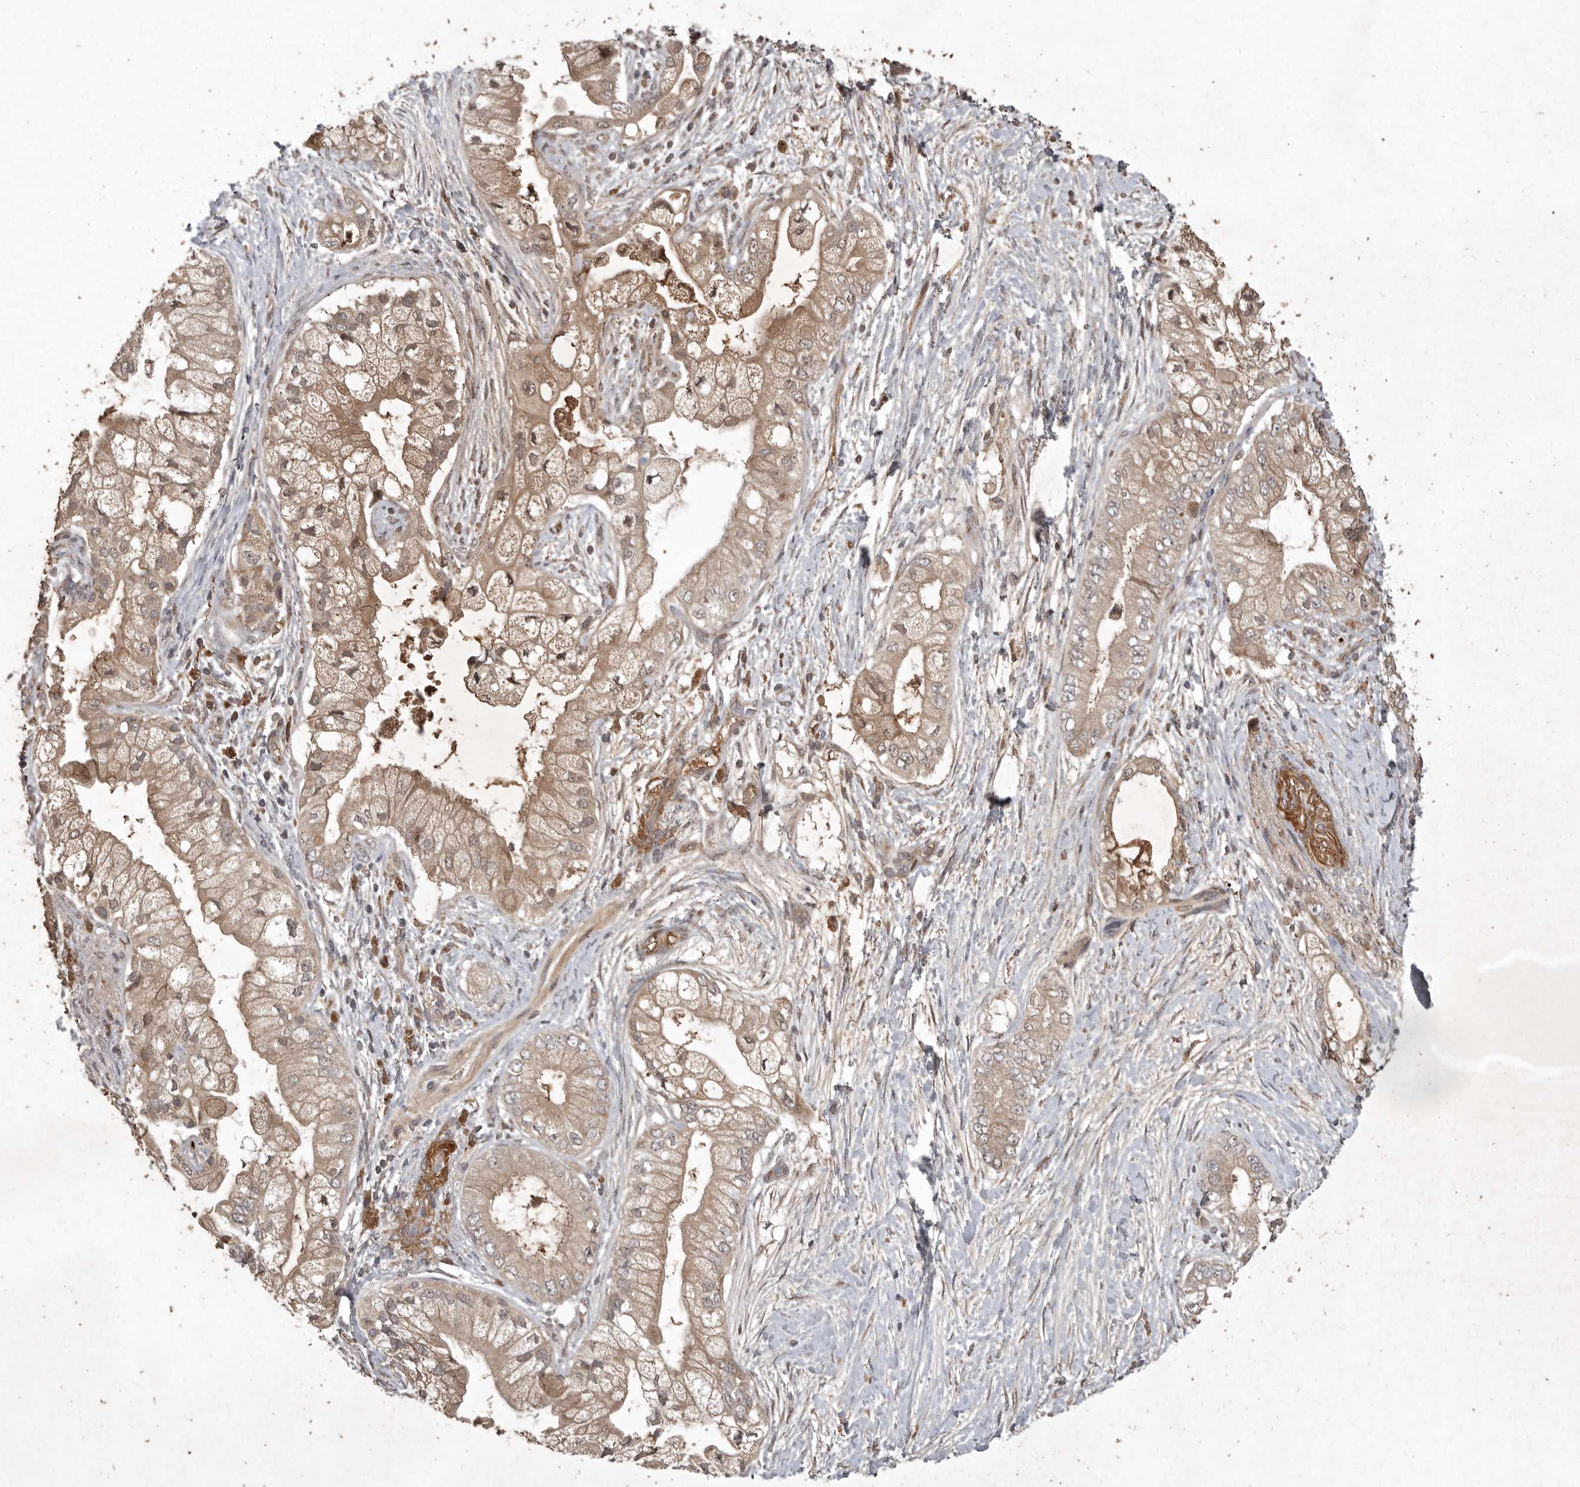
{"staining": {"intensity": "weak", "quantity": "25%-75%", "location": "cytoplasmic/membranous"}, "tissue": "pancreatic cancer", "cell_type": "Tumor cells", "image_type": "cancer", "snomed": [{"axis": "morphology", "description": "Adenocarcinoma, NOS"}, {"axis": "topography", "description": "Pancreas"}], "caption": "IHC micrograph of neoplastic tissue: pancreatic cancer stained using immunohistochemistry displays low levels of weak protein expression localized specifically in the cytoplasmic/membranous of tumor cells, appearing as a cytoplasmic/membranous brown color.", "gene": "GPR31", "patient": {"sex": "male", "age": 53}}